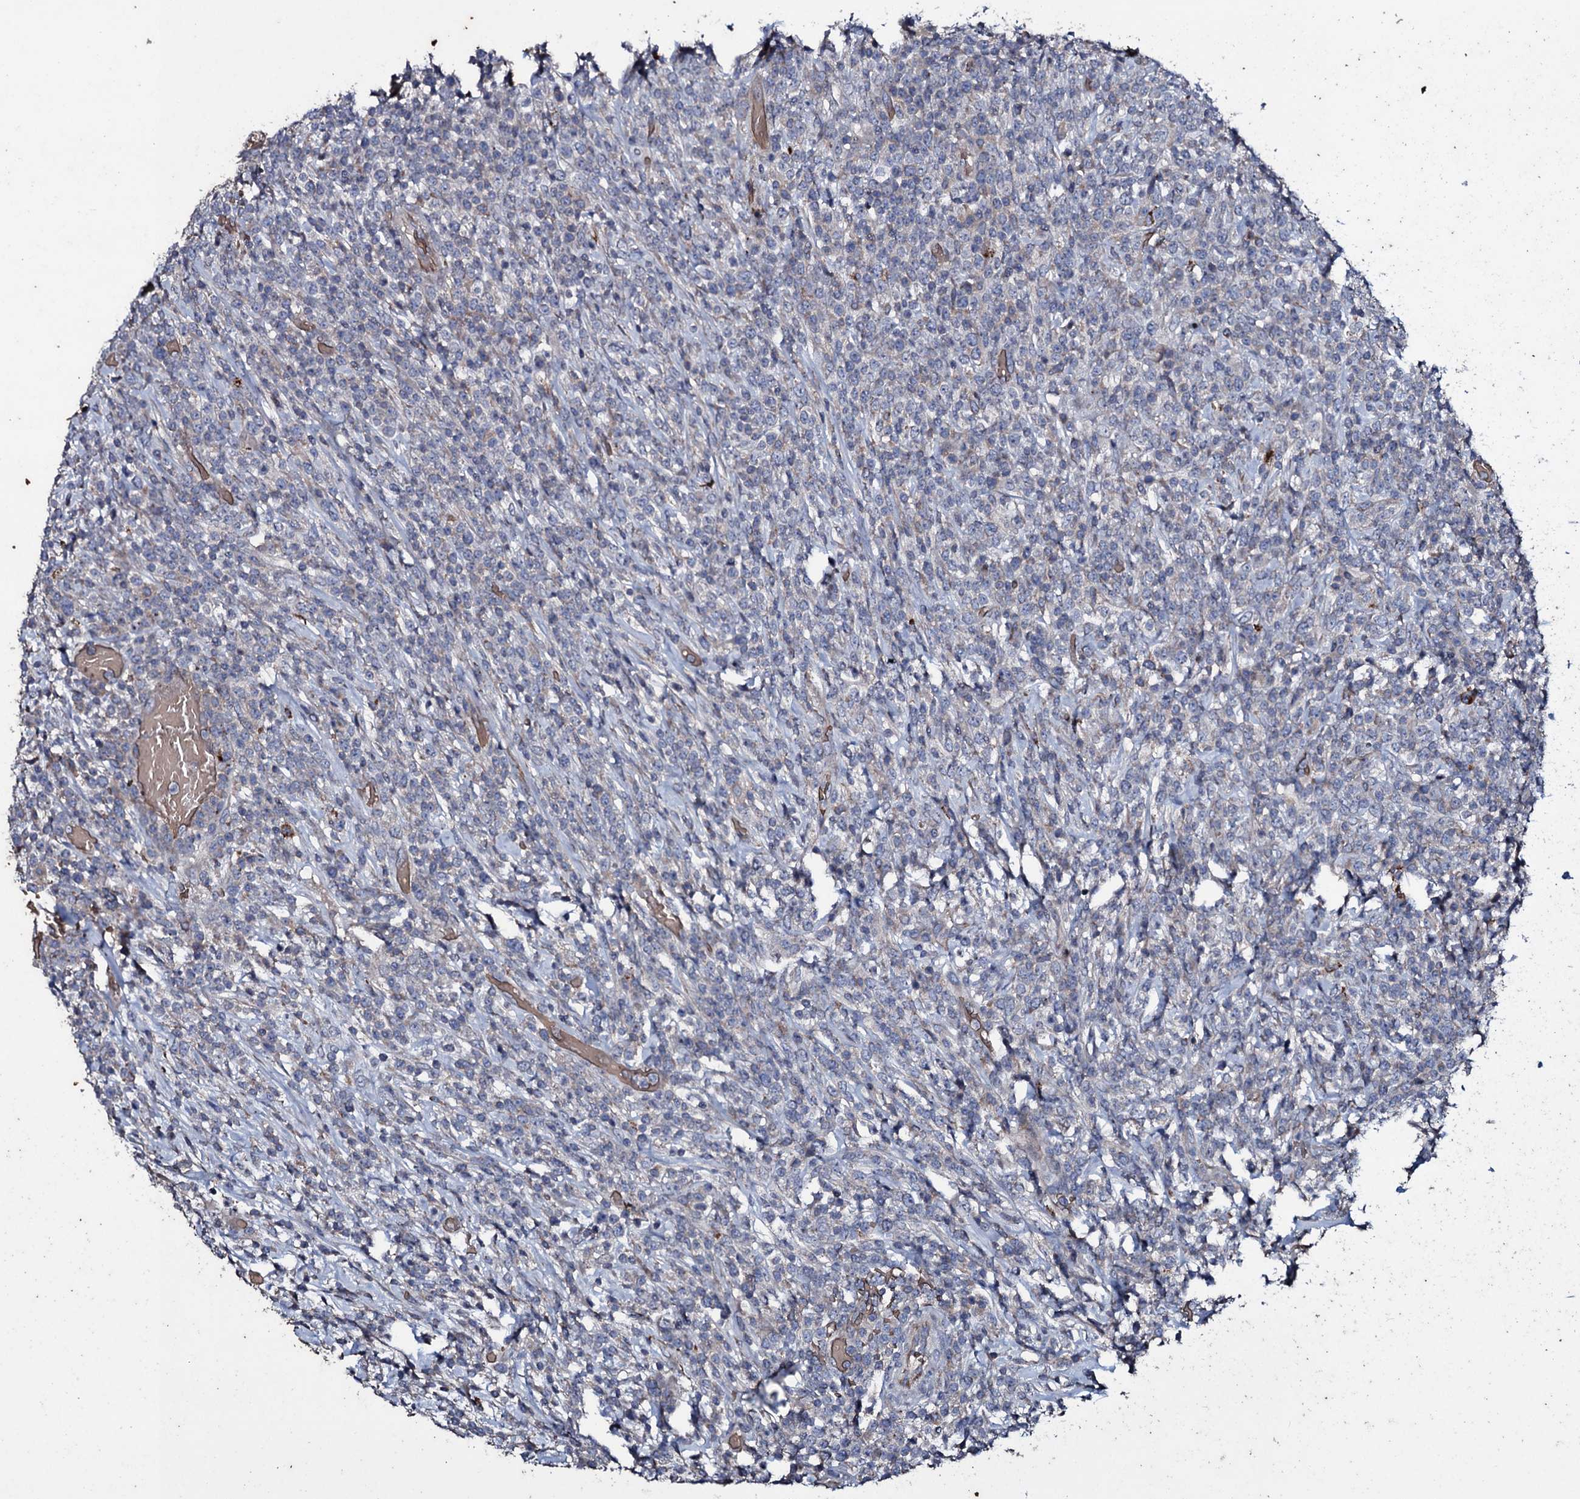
{"staining": {"intensity": "negative", "quantity": "none", "location": "none"}, "tissue": "lymphoma", "cell_type": "Tumor cells", "image_type": "cancer", "snomed": [{"axis": "morphology", "description": "Malignant lymphoma, non-Hodgkin's type, High grade"}, {"axis": "topography", "description": "Colon"}], "caption": "Immunohistochemical staining of human malignant lymphoma, non-Hodgkin's type (high-grade) demonstrates no significant positivity in tumor cells.", "gene": "ZSWIM8", "patient": {"sex": "female", "age": 53}}